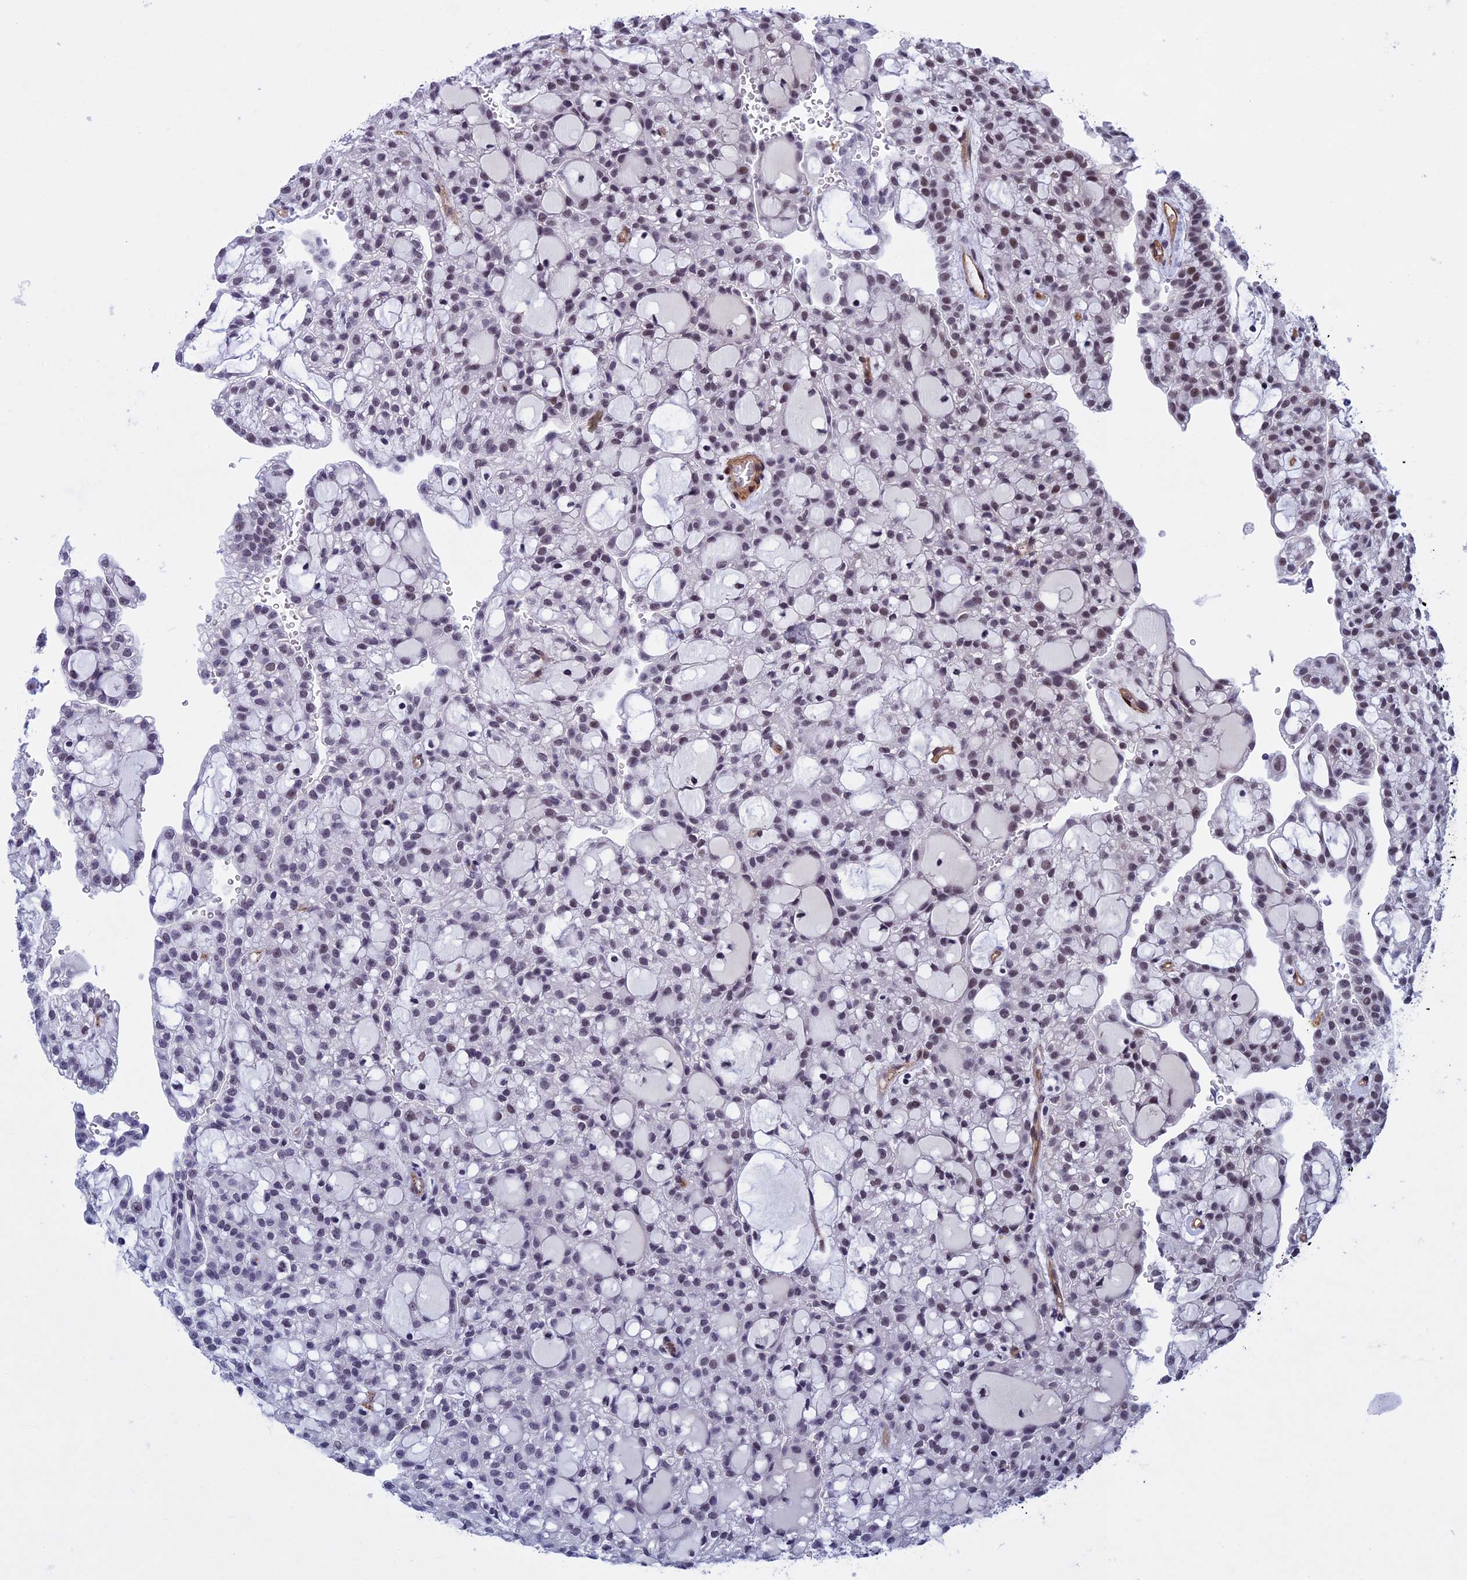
{"staining": {"intensity": "weak", "quantity": "25%-75%", "location": "nuclear"}, "tissue": "renal cancer", "cell_type": "Tumor cells", "image_type": "cancer", "snomed": [{"axis": "morphology", "description": "Adenocarcinoma, NOS"}, {"axis": "topography", "description": "Kidney"}], "caption": "Renal adenocarcinoma stained with a brown dye exhibits weak nuclear positive staining in approximately 25%-75% of tumor cells.", "gene": "NIPBL", "patient": {"sex": "male", "age": 63}}